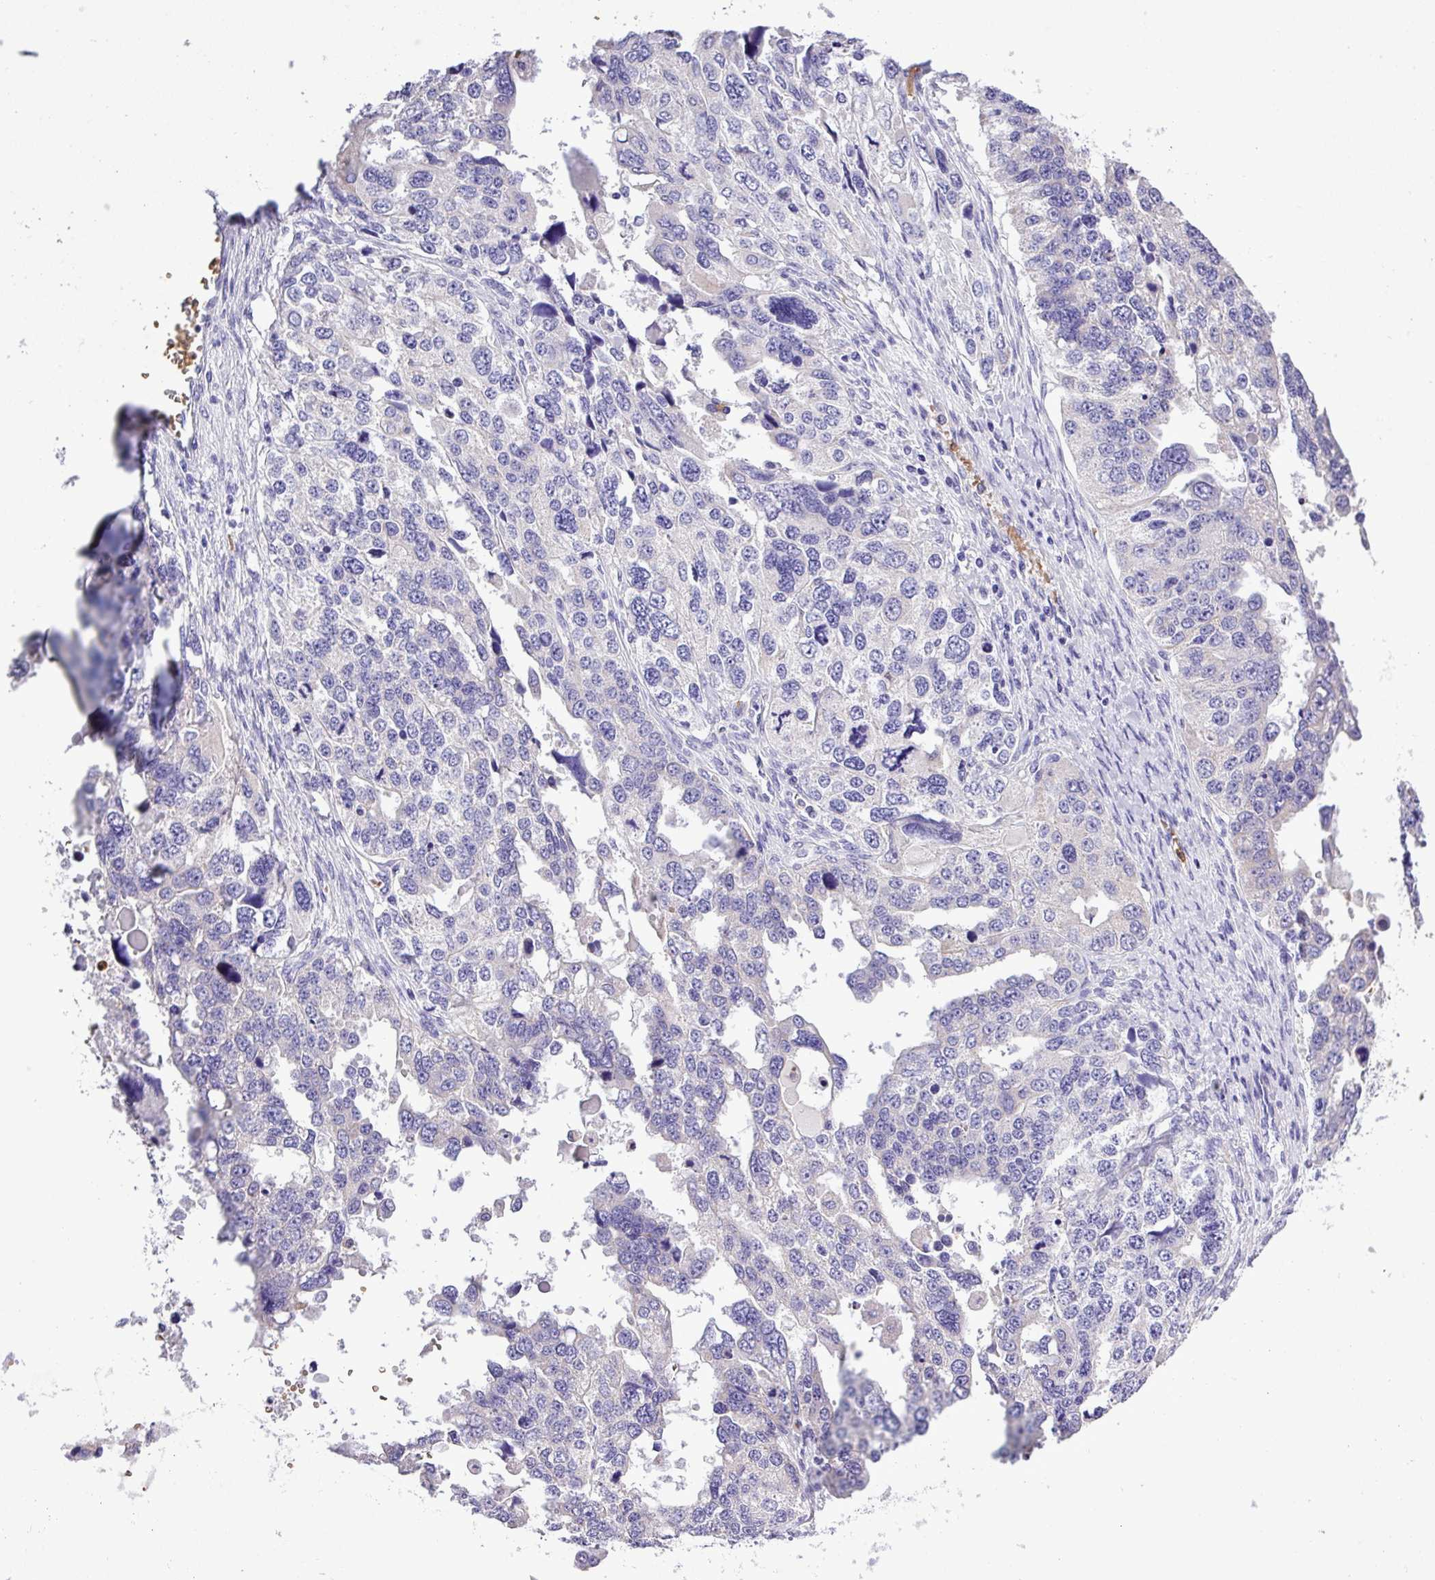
{"staining": {"intensity": "negative", "quantity": "none", "location": "none"}, "tissue": "ovarian cancer", "cell_type": "Tumor cells", "image_type": "cancer", "snomed": [{"axis": "morphology", "description": "Cystadenocarcinoma, serous, NOS"}, {"axis": "topography", "description": "Ovary"}], "caption": "High power microscopy image of an immunohistochemistry (IHC) micrograph of ovarian serous cystadenocarcinoma, revealing no significant positivity in tumor cells. Brightfield microscopy of immunohistochemistry stained with DAB (brown) and hematoxylin (blue), captured at high magnification.", "gene": "MGAT4B", "patient": {"sex": "female", "age": 76}}